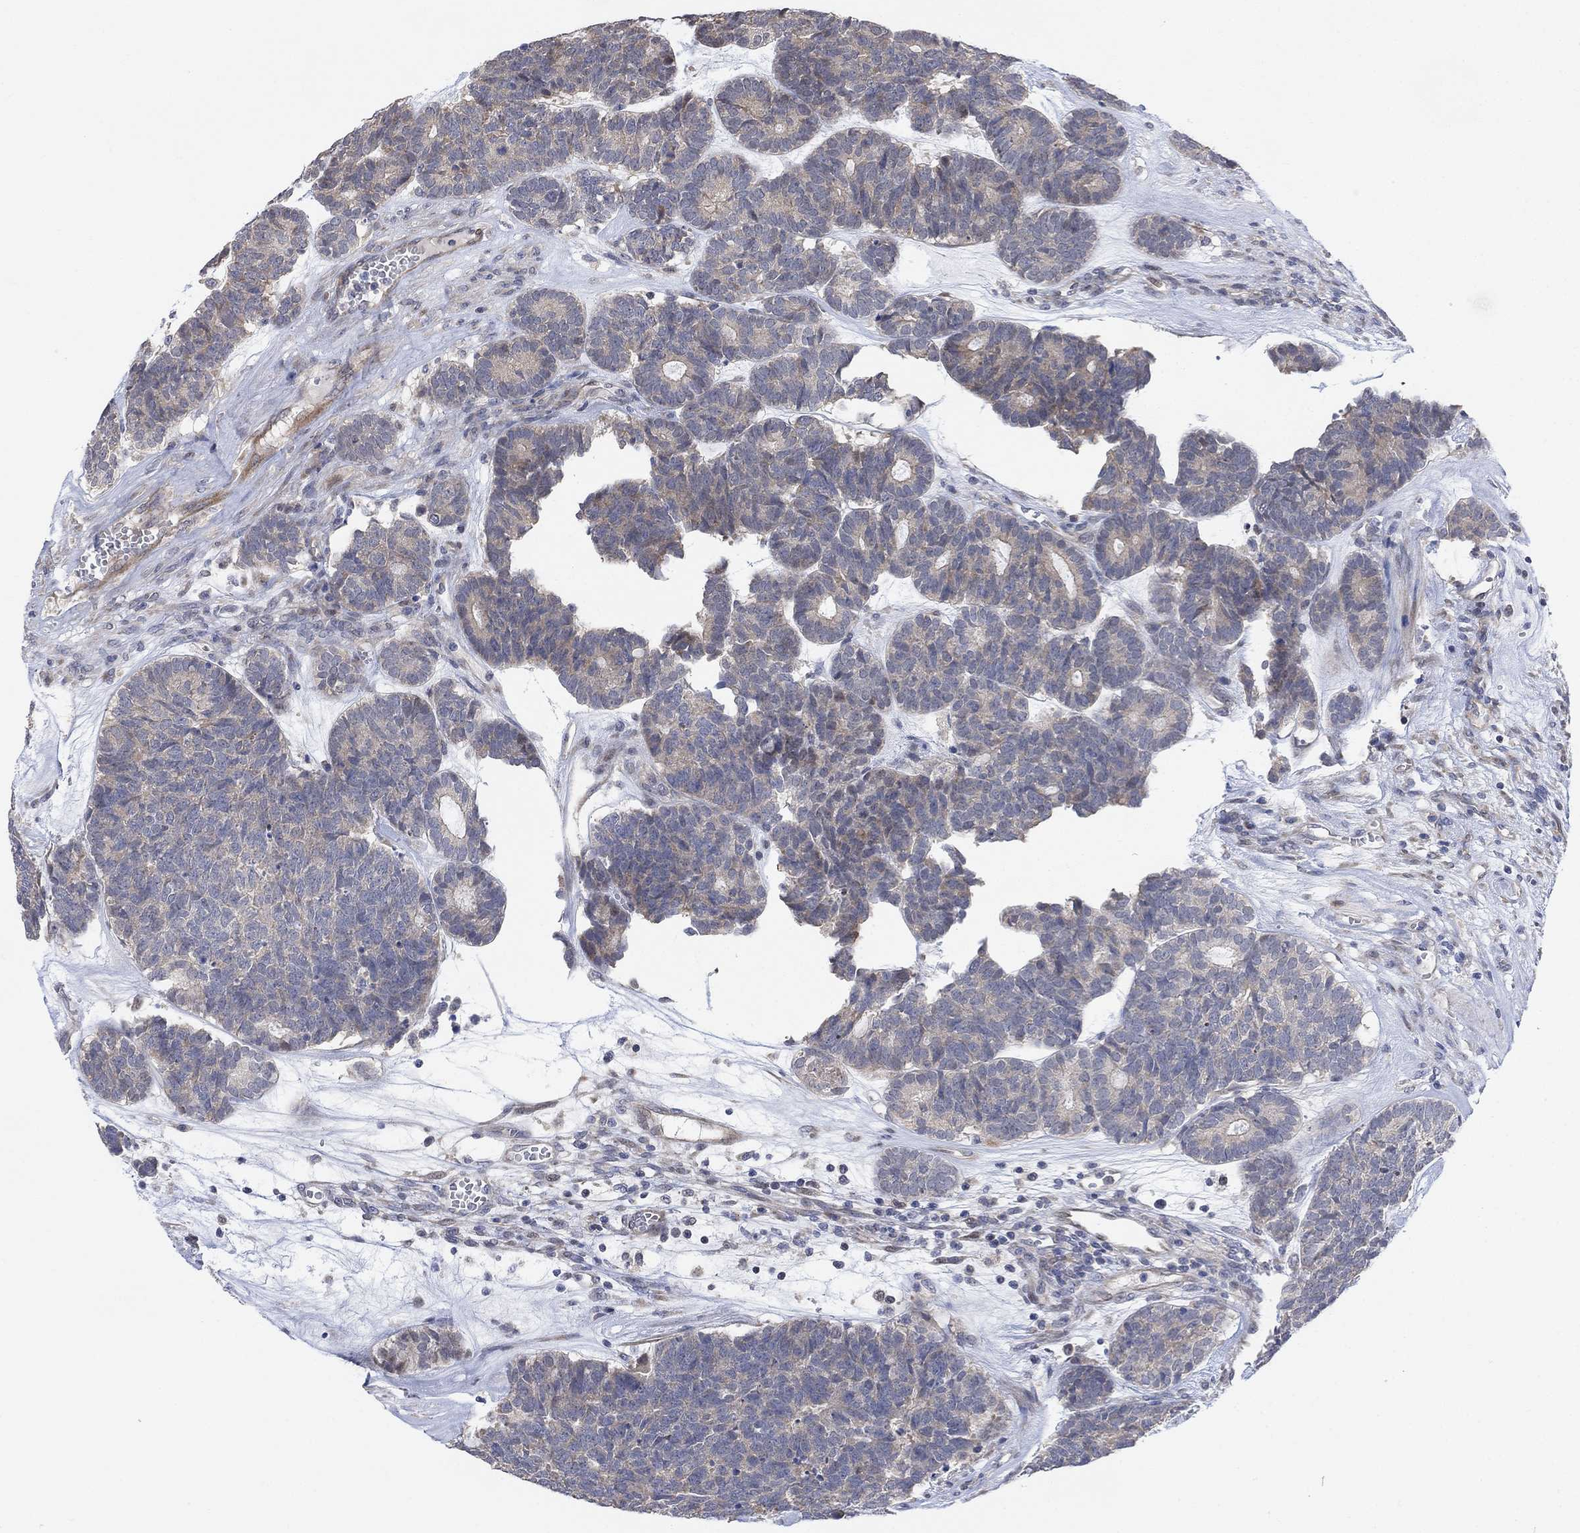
{"staining": {"intensity": "negative", "quantity": "none", "location": "none"}, "tissue": "head and neck cancer", "cell_type": "Tumor cells", "image_type": "cancer", "snomed": [{"axis": "morphology", "description": "Adenocarcinoma, NOS"}, {"axis": "topography", "description": "Head-Neck"}], "caption": "A photomicrograph of human adenocarcinoma (head and neck) is negative for staining in tumor cells. (Stains: DAB (3,3'-diaminobenzidine) immunohistochemistry (IHC) with hematoxylin counter stain, Microscopy: brightfield microscopy at high magnification).", "gene": "CNTF", "patient": {"sex": "female", "age": 81}}